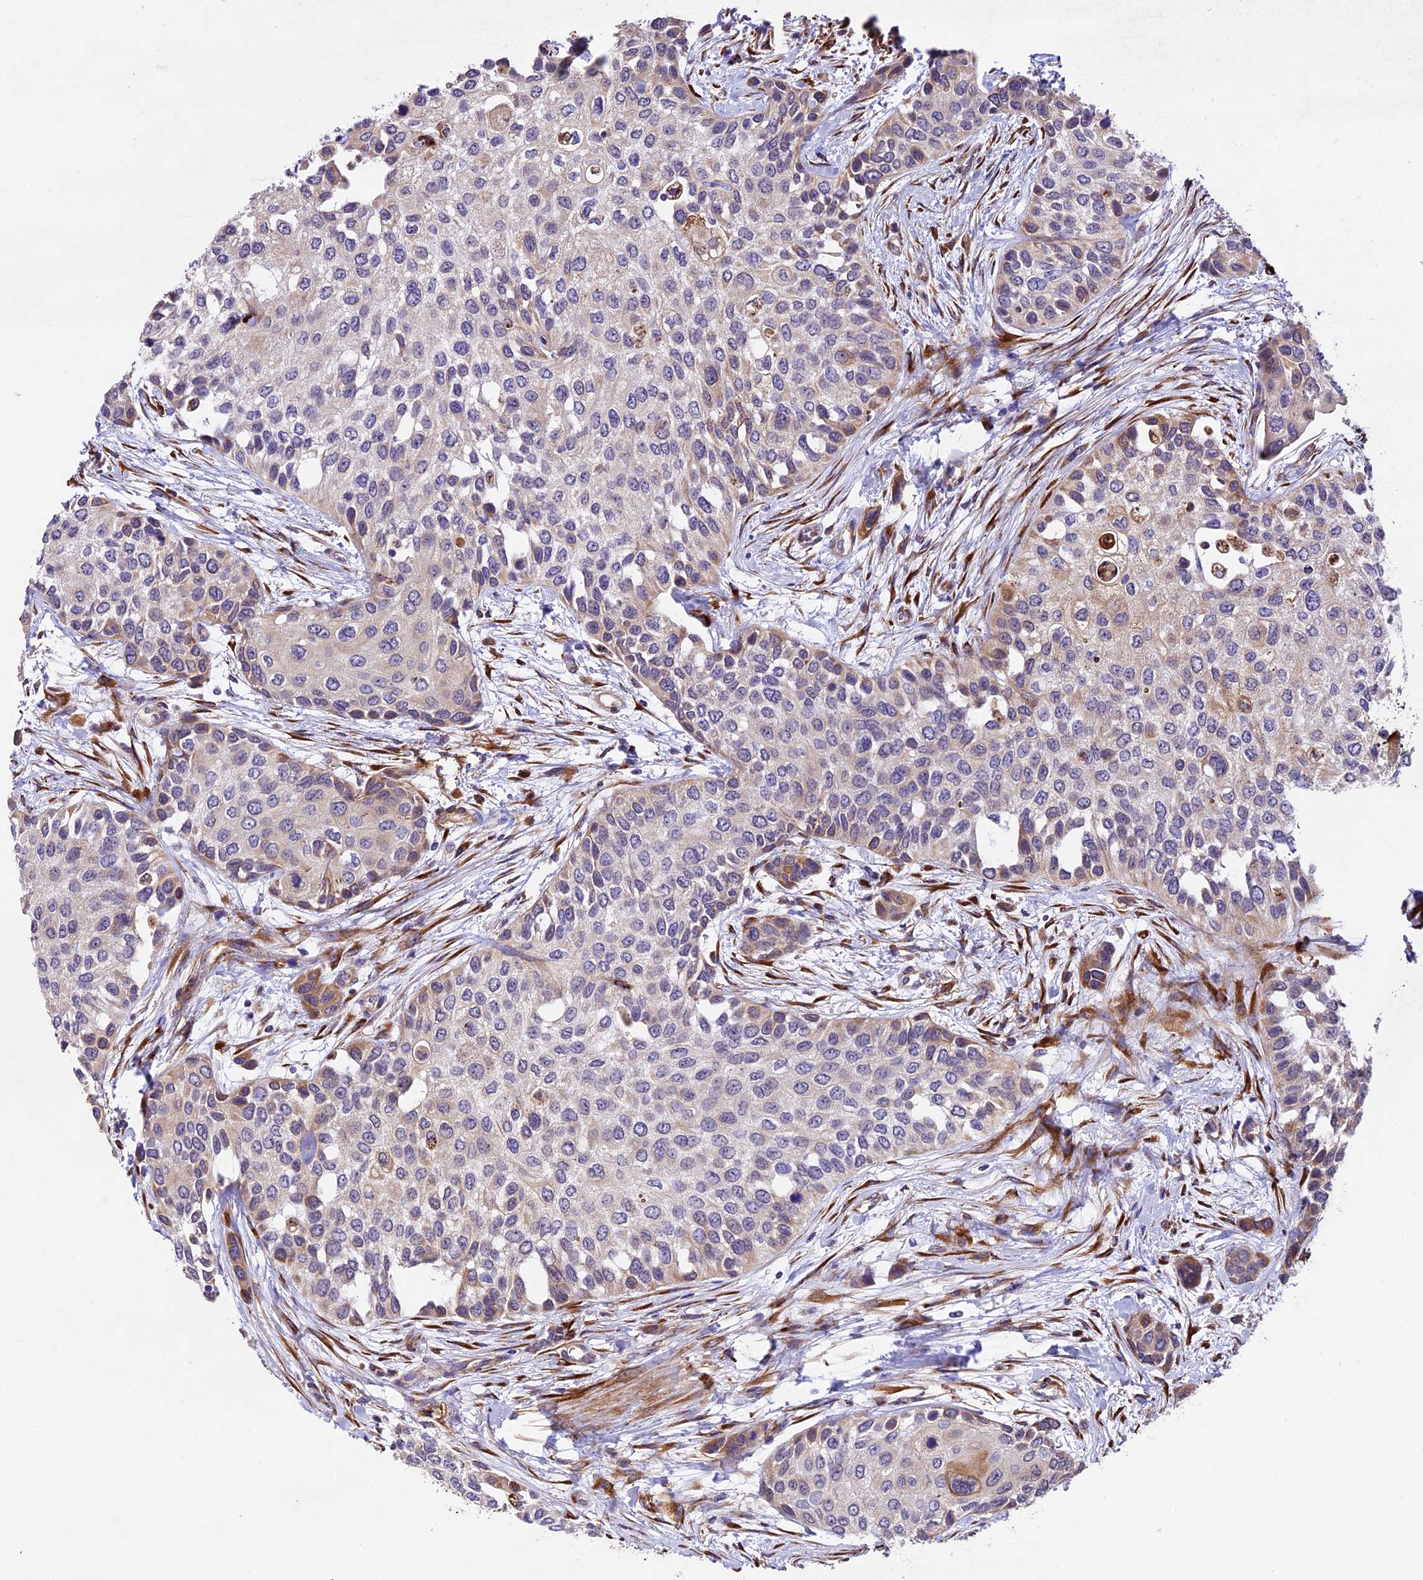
{"staining": {"intensity": "negative", "quantity": "none", "location": "none"}, "tissue": "urothelial cancer", "cell_type": "Tumor cells", "image_type": "cancer", "snomed": [{"axis": "morphology", "description": "Normal tissue, NOS"}, {"axis": "morphology", "description": "Urothelial carcinoma, High grade"}, {"axis": "topography", "description": "Vascular tissue"}, {"axis": "topography", "description": "Urinary bladder"}], "caption": "IHC image of neoplastic tissue: high-grade urothelial carcinoma stained with DAB demonstrates no significant protein staining in tumor cells. (DAB immunohistochemistry, high magnification).", "gene": "LSM7", "patient": {"sex": "female", "age": 56}}